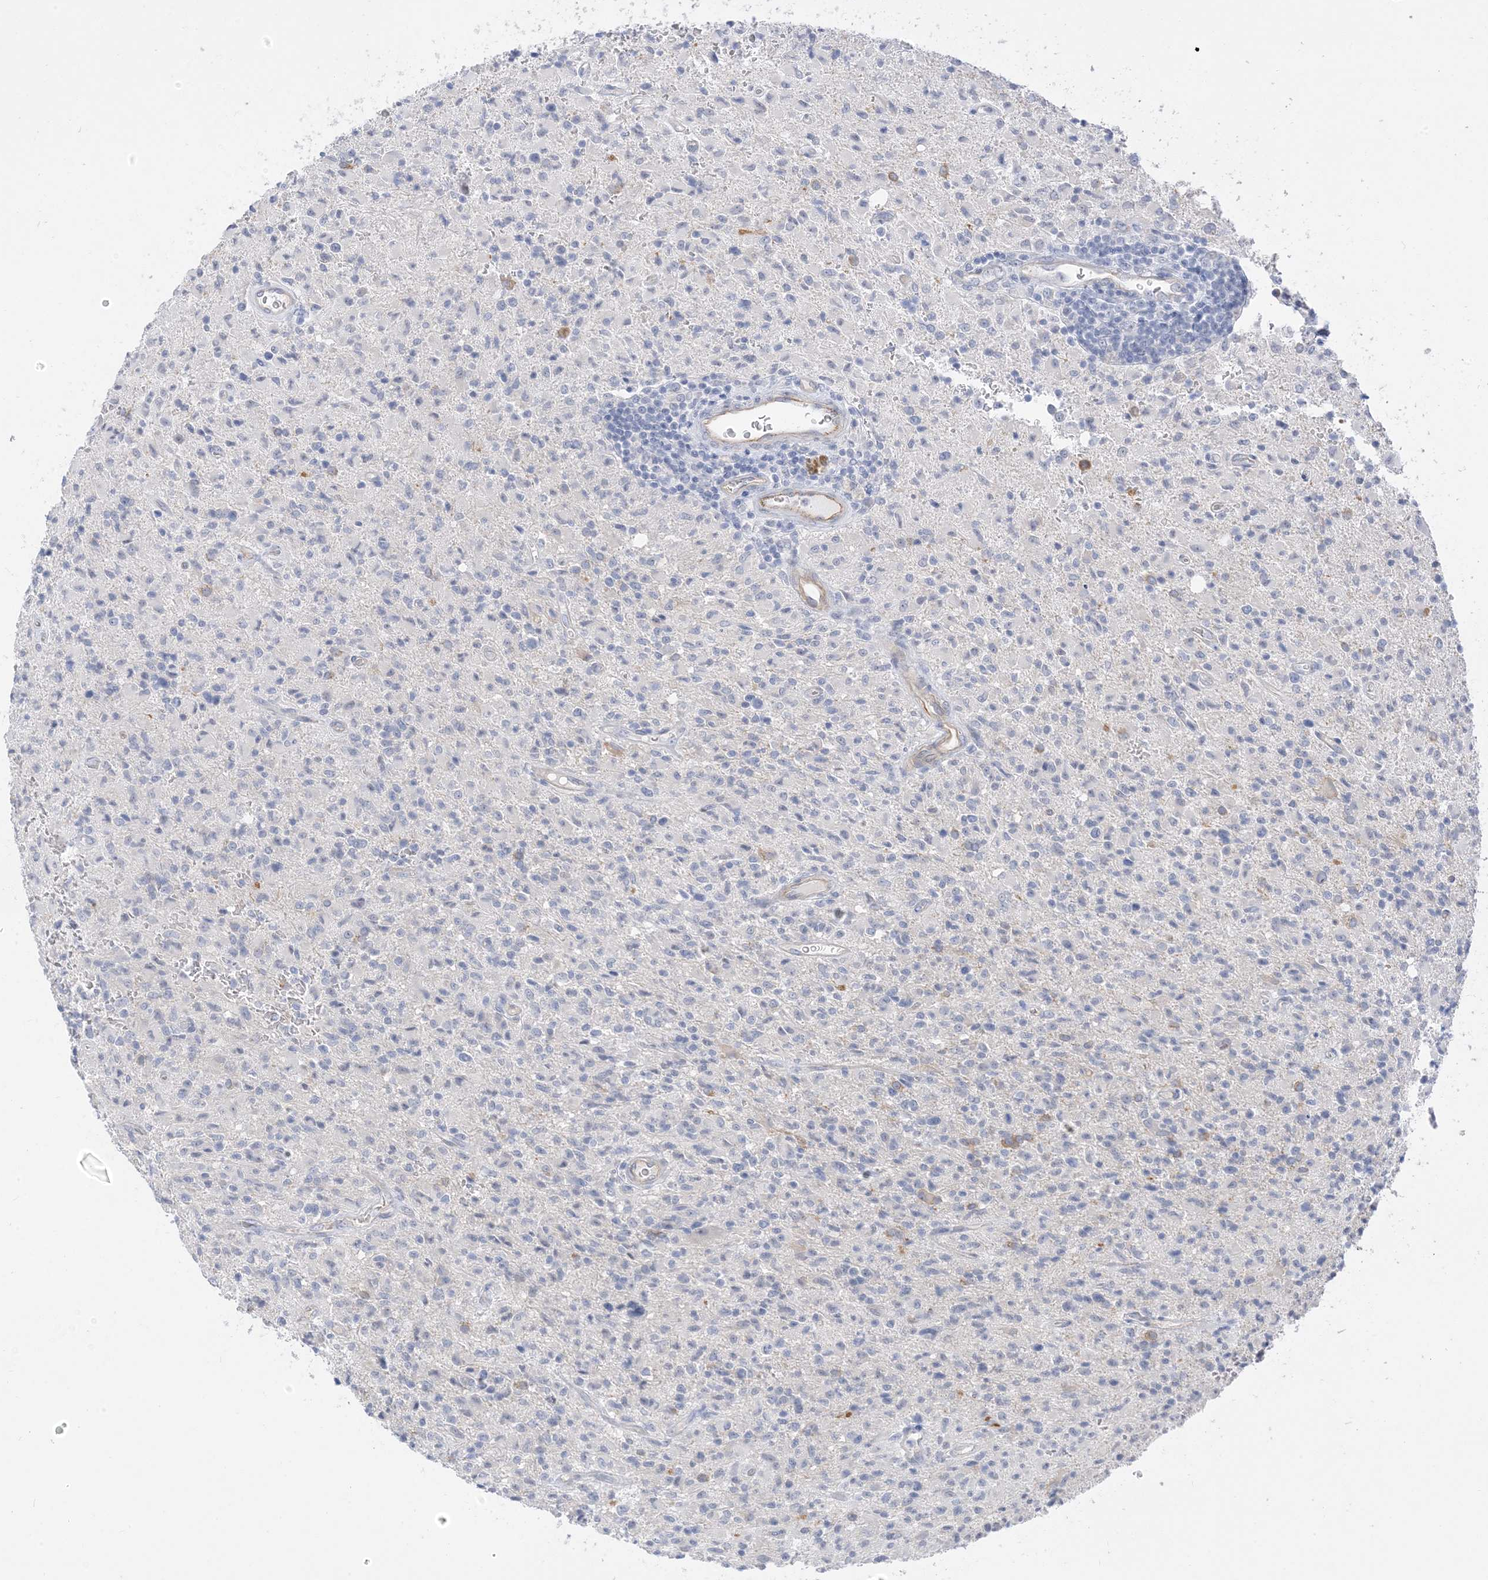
{"staining": {"intensity": "negative", "quantity": "none", "location": "none"}, "tissue": "glioma", "cell_type": "Tumor cells", "image_type": "cancer", "snomed": [{"axis": "morphology", "description": "Glioma, malignant, High grade"}, {"axis": "topography", "description": "Brain"}], "caption": "High magnification brightfield microscopy of glioma stained with DAB (brown) and counterstained with hematoxylin (blue): tumor cells show no significant expression. (DAB immunohistochemistry (IHC) visualized using brightfield microscopy, high magnification).", "gene": "IL36B", "patient": {"sex": "female", "age": 57}}